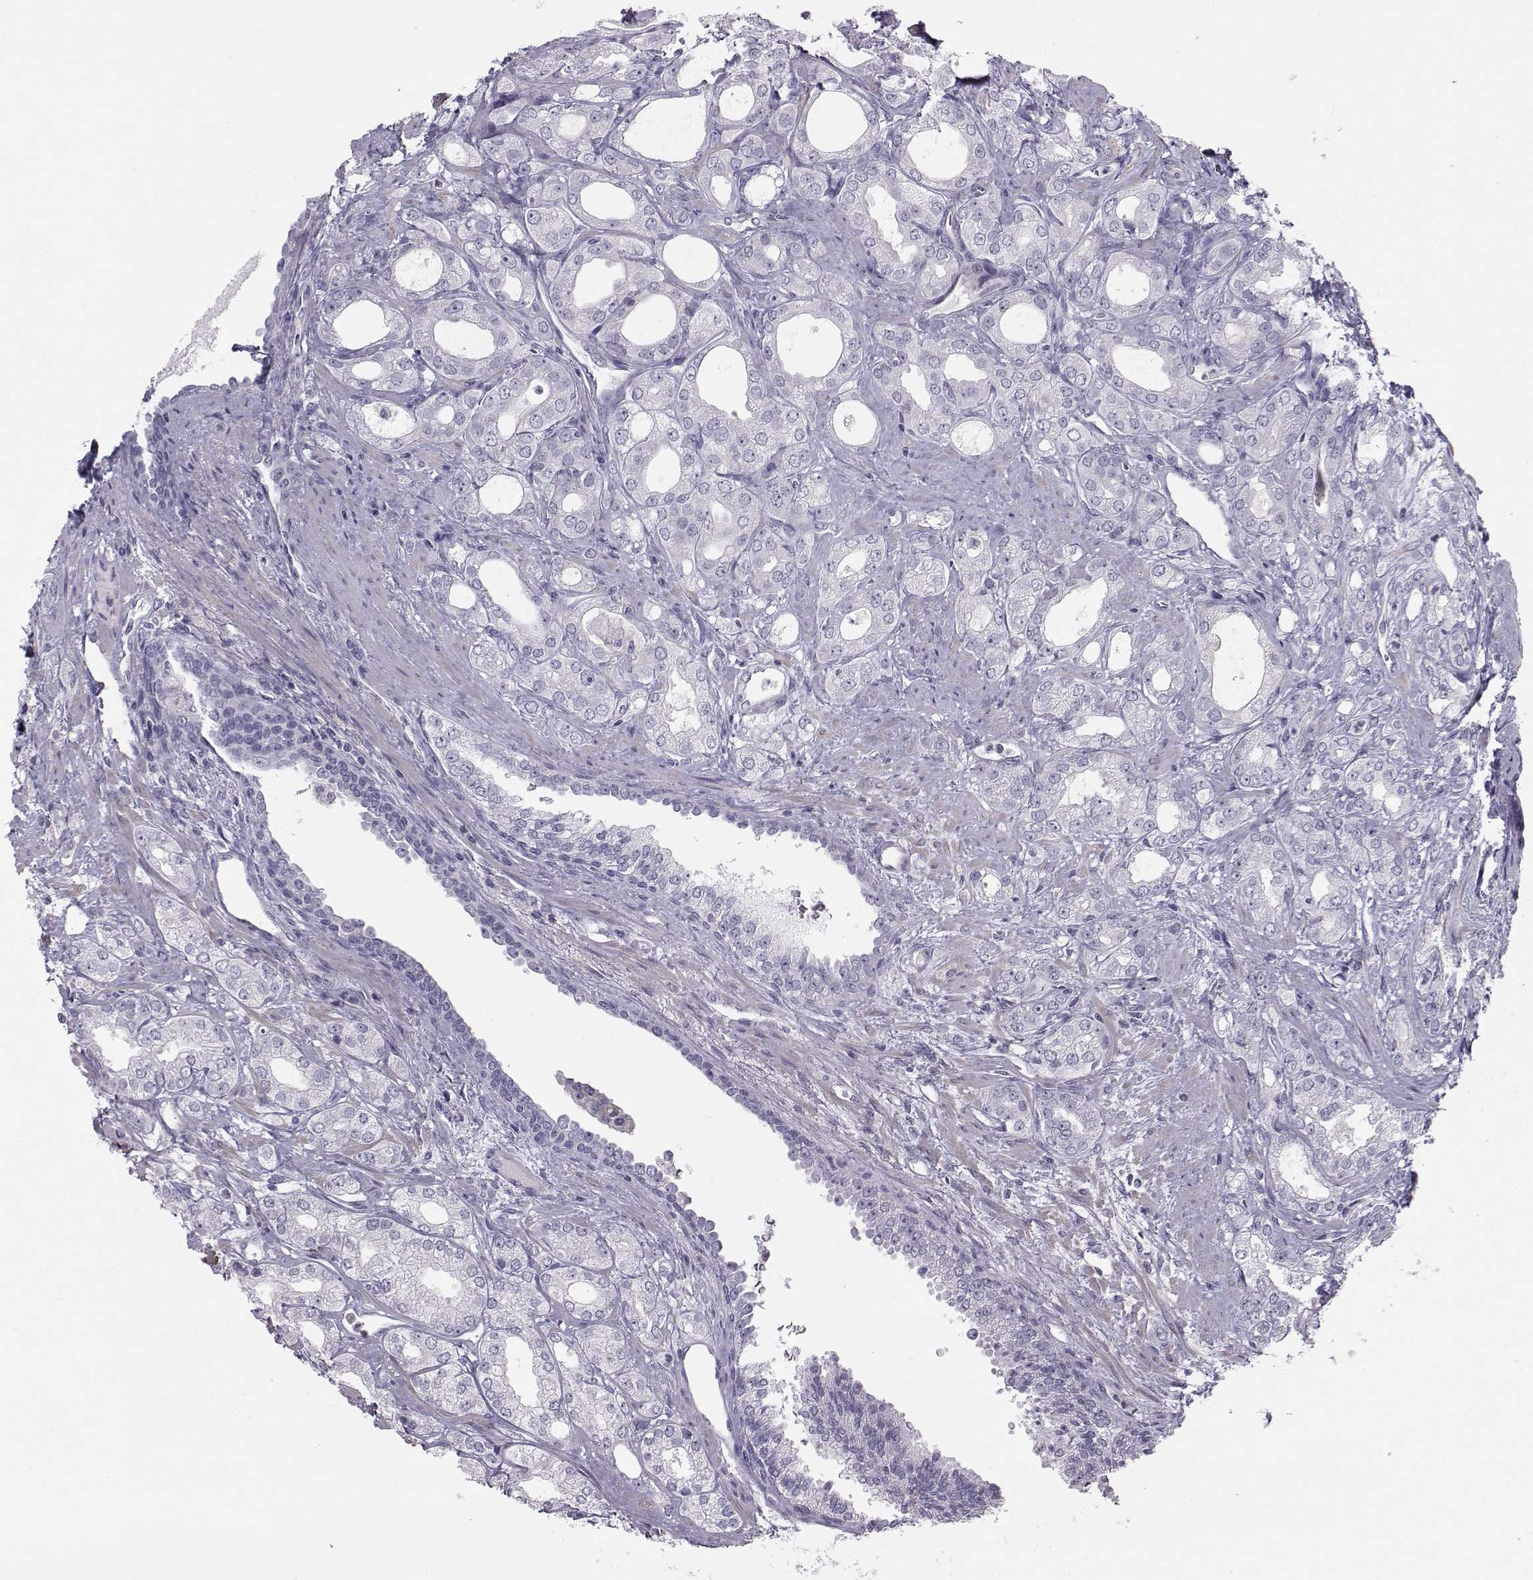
{"staining": {"intensity": "negative", "quantity": "none", "location": "none"}, "tissue": "prostate cancer", "cell_type": "Tumor cells", "image_type": "cancer", "snomed": [{"axis": "morphology", "description": "Adenocarcinoma, NOS"}, {"axis": "morphology", "description": "Adenocarcinoma, High grade"}, {"axis": "topography", "description": "Prostate"}], "caption": "Protein analysis of high-grade adenocarcinoma (prostate) shows no significant positivity in tumor cells.", "gene": "GARIN3", "patient": {"sex": "male", "age": 70}}